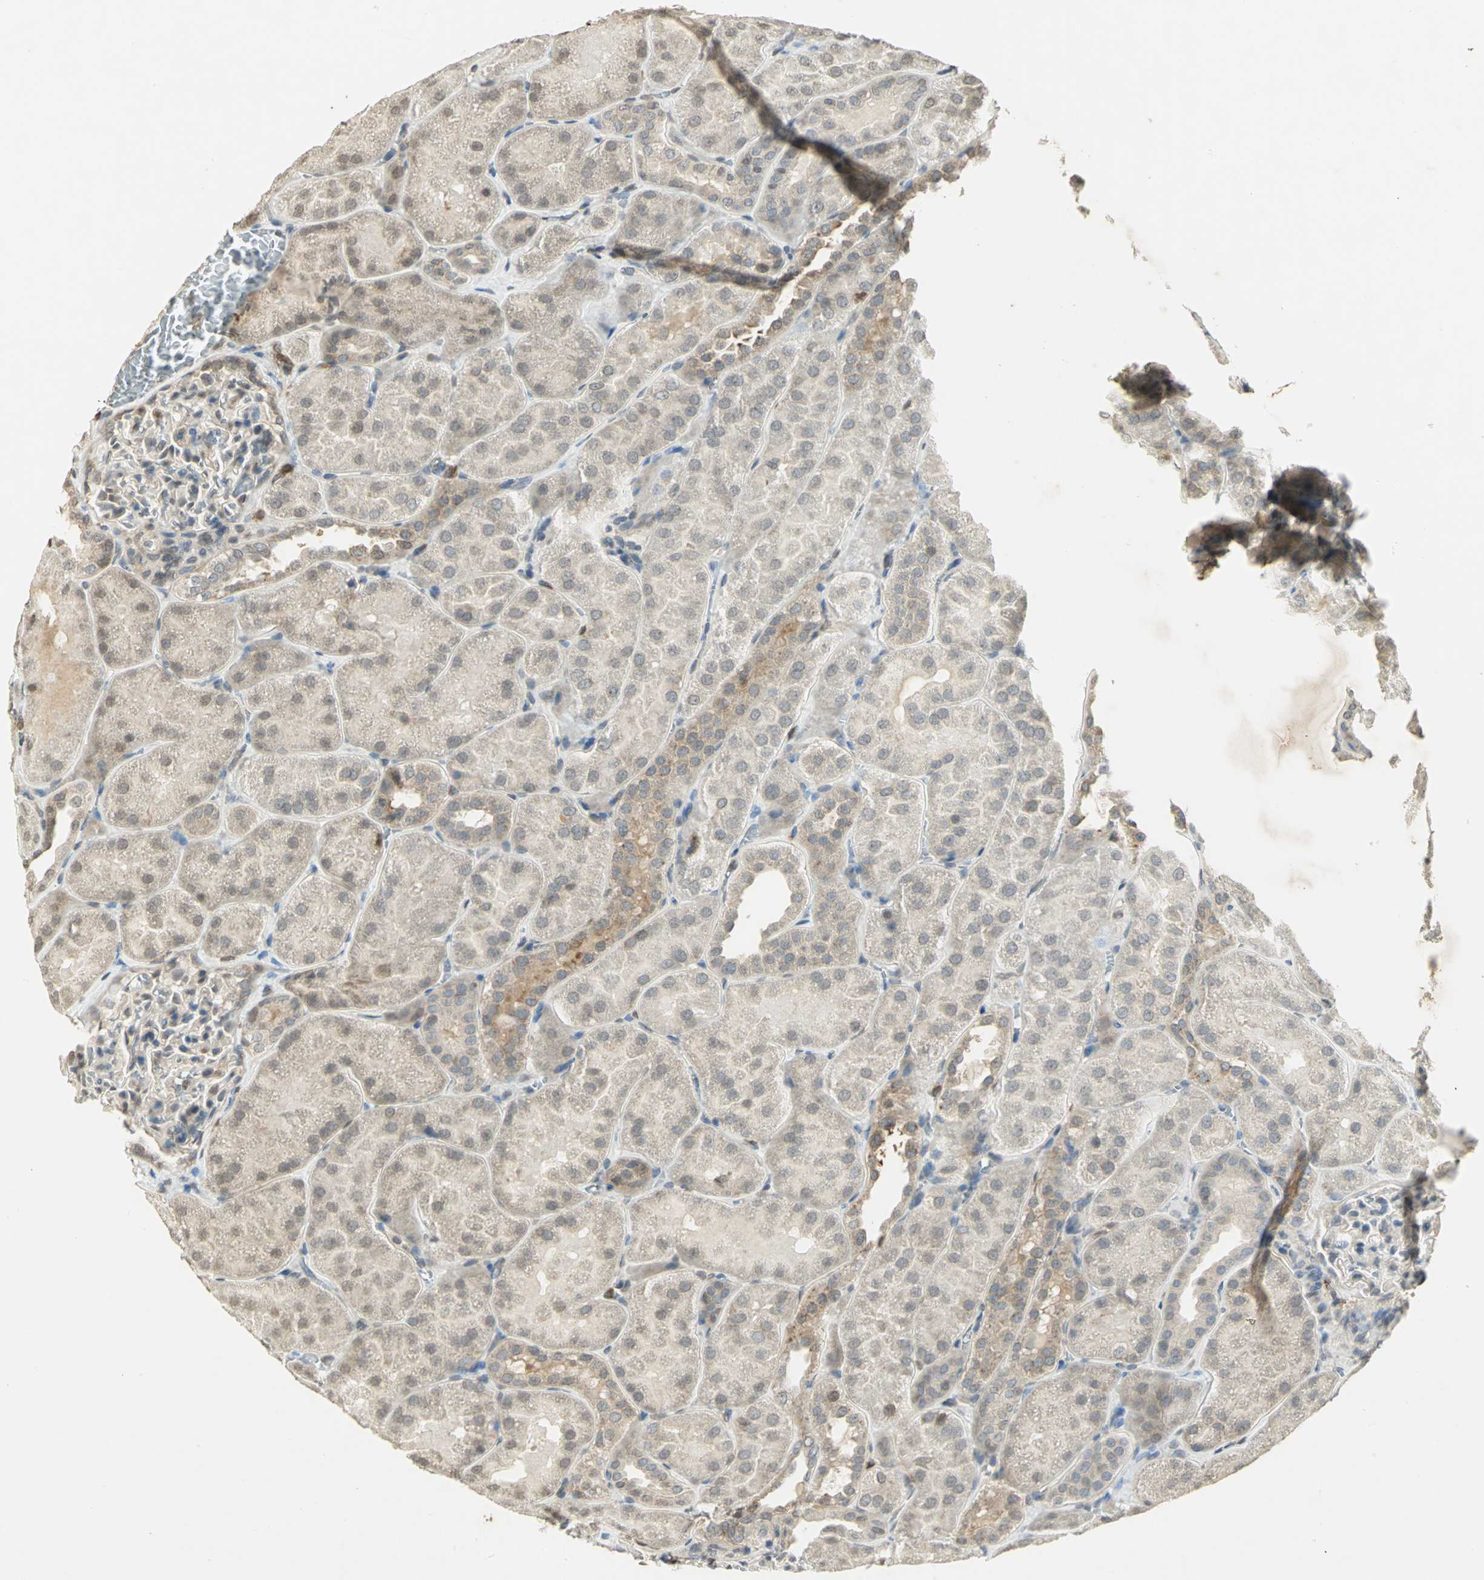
{"staining": {"intensity": "negative", "quantity": "none", "location": "none"}, "tissue": "kidney", "cell_type": "Cells in glomeruli", "image_type": "normal", "snomed": [{"axis": "morphology", "description": "Normal tissue, NOS"}, {"axis": "topography", "description": "Kidney"}], "caption": "High magnification brightfield microscopy of normal kidney stained with DAB (brown) and counterstained with hematoxylin (blue): cells in glomeruli show no significant positivity.", "gene": "IL16", "patient": {"sex": "male", "age": 28}}